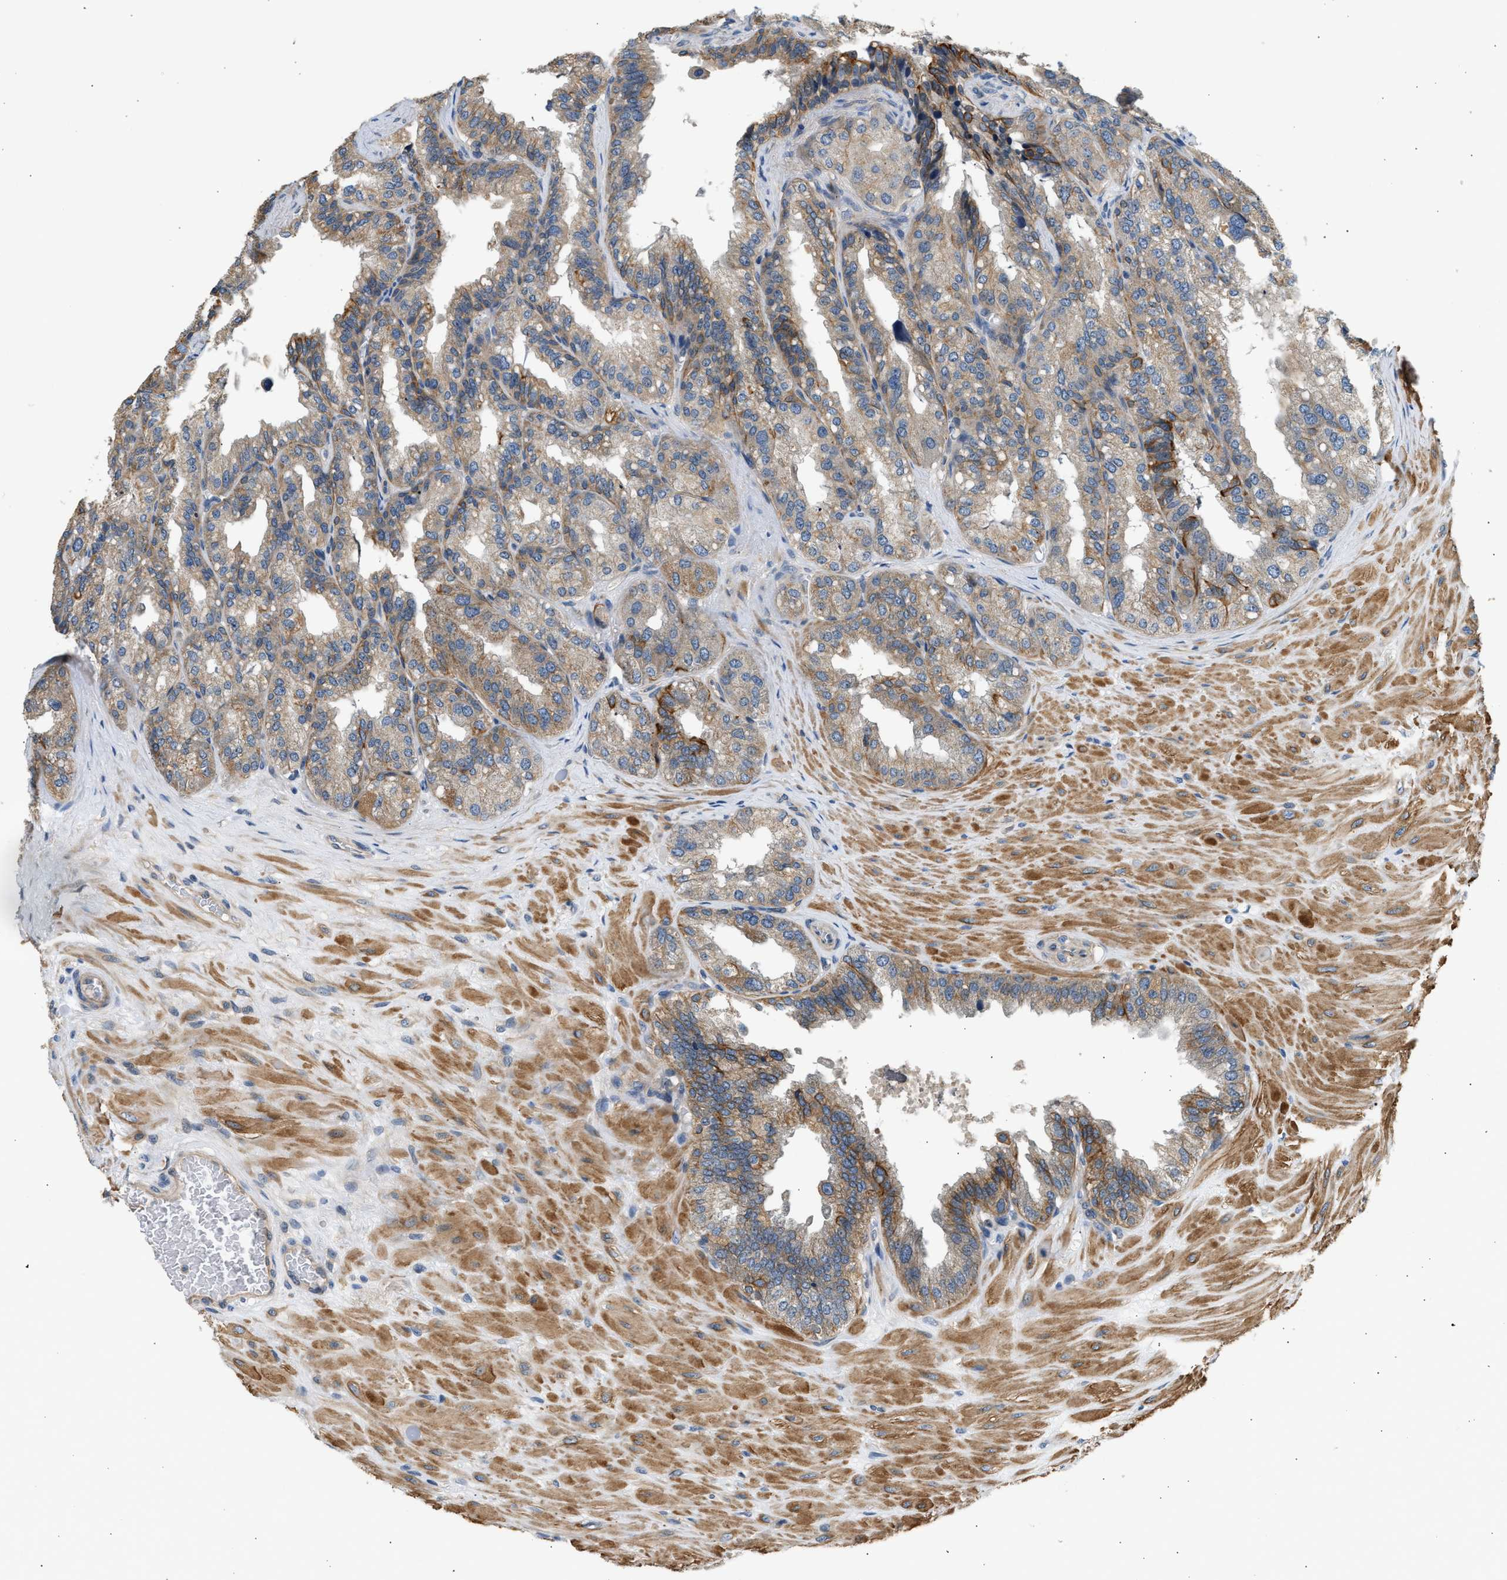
{"staining": {"intensity": "strong", "quantity": "25%-75%", "location": "cytoplasmic/membranous"}, "tissue": "seminal vesicle", "cell_type": "Glandular cells", "image_type": "normal", "snomed": [{"axis": "morphology", "description": "Normal tissue, NOS"}, {"axis": "topography", "description": "Prostate"}, {"axis": "topography", "description": "Seminal veicle"}], "caption": "Immunohistochemical staining of benign human seminal vesicle demonstrates high levels of strong cytoplasmic/membranous expression in approximately 25%-75% of glandular cells. The staining is performed using DAB (3,3'-diaminobenzidine) brown chromogen to label protein expression. The nuclei are counter-stained blue using hematoxylin.", "gene": "WDR31", "patient": {"sex": "male", "age": 51}}